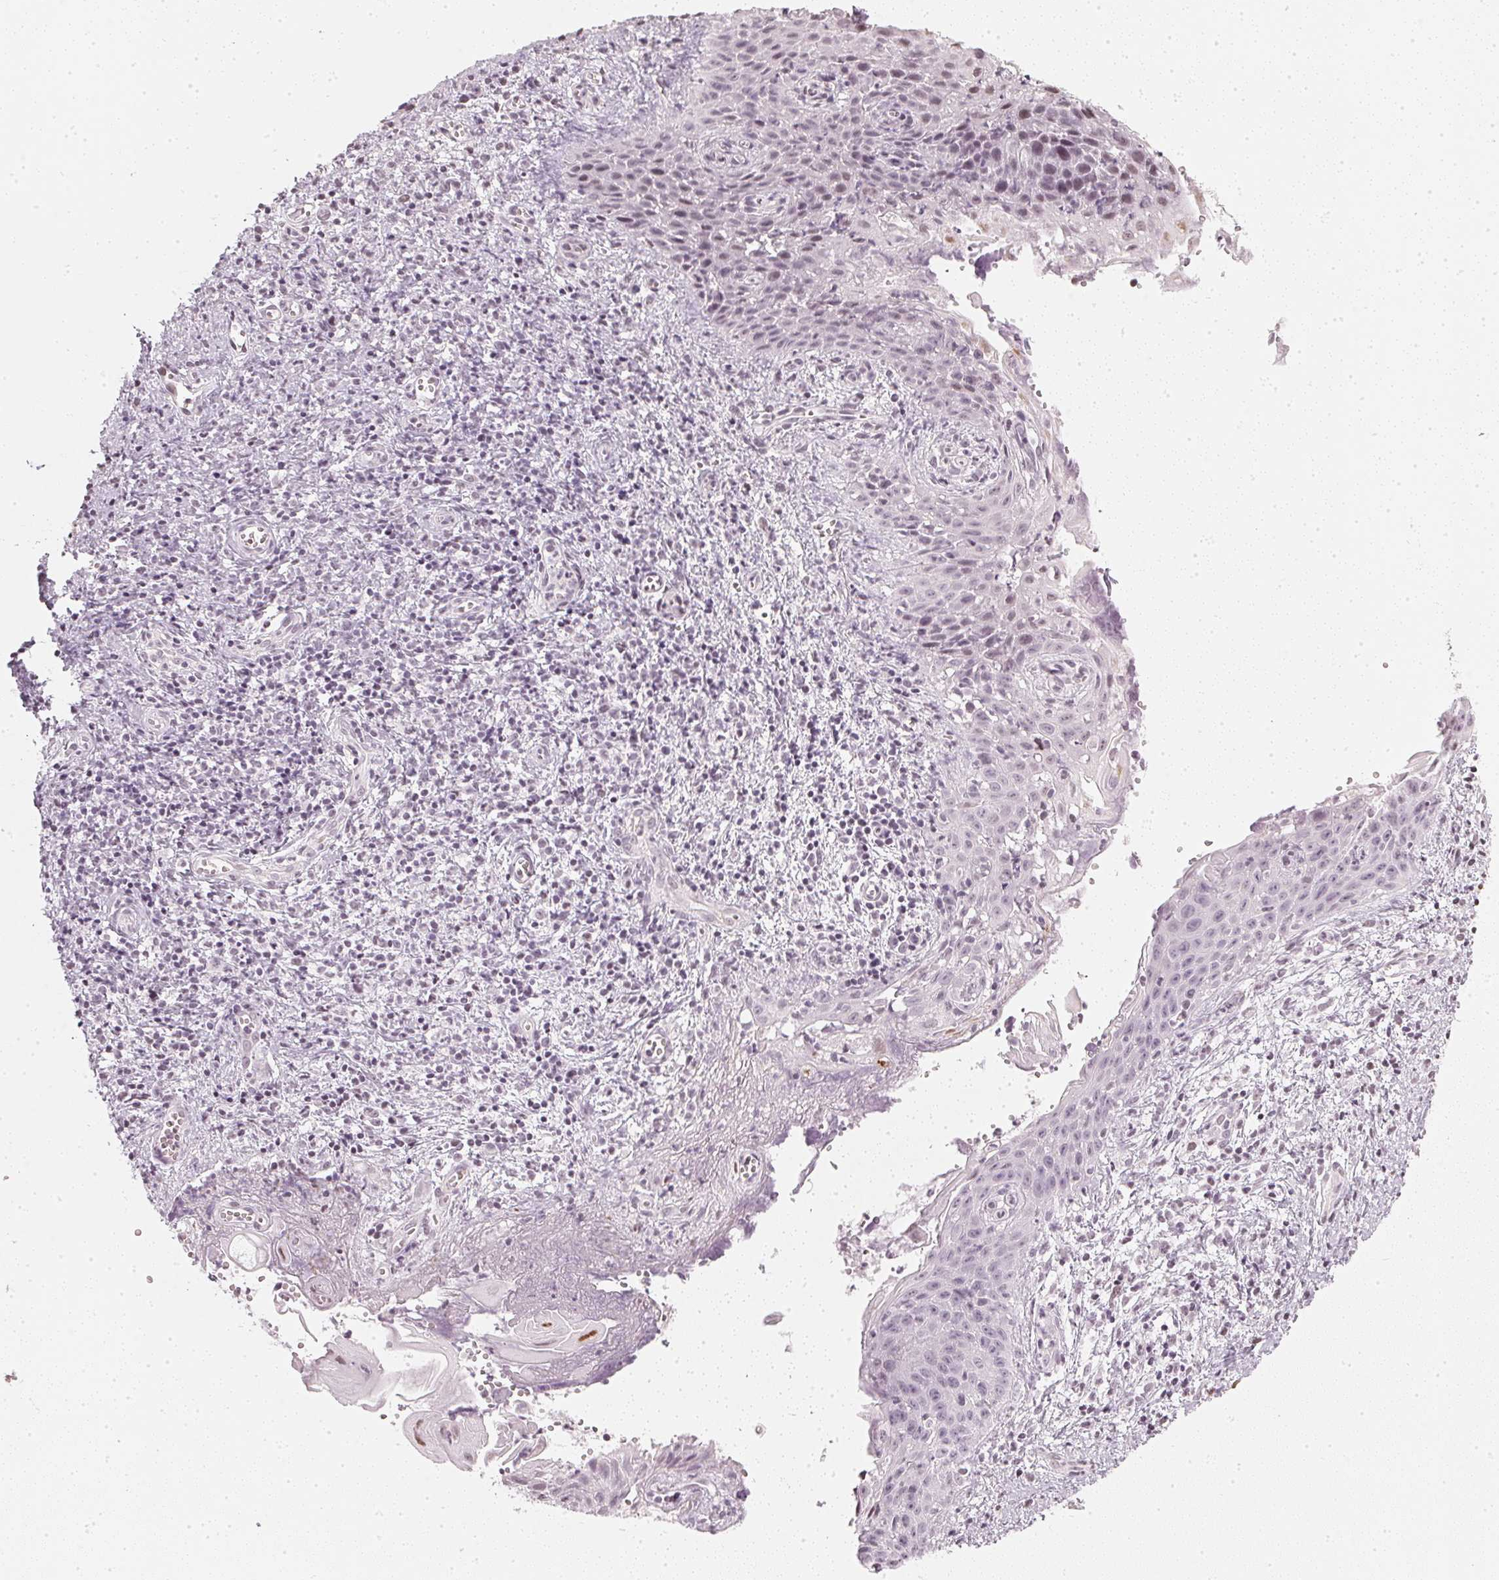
{"staining": {"intensity": "weak", "quantity": "<25%", "location": "nuclear"}, "tissue": "cervical cancer", "cell_type": "Tumor cells", "image_type": "cancer", "snomed": [{"axis": "morphology", "description": "Squamous cell carcinoma, NOS"}, {"axis": "topography", "description": "Cervix"}], "caption": "Immunohistochemical staining of human cervical cancer displays no significant expression in tumor cells.", "gene": "DNAJC6", "patient": {"sex": "female", "age": 30}}